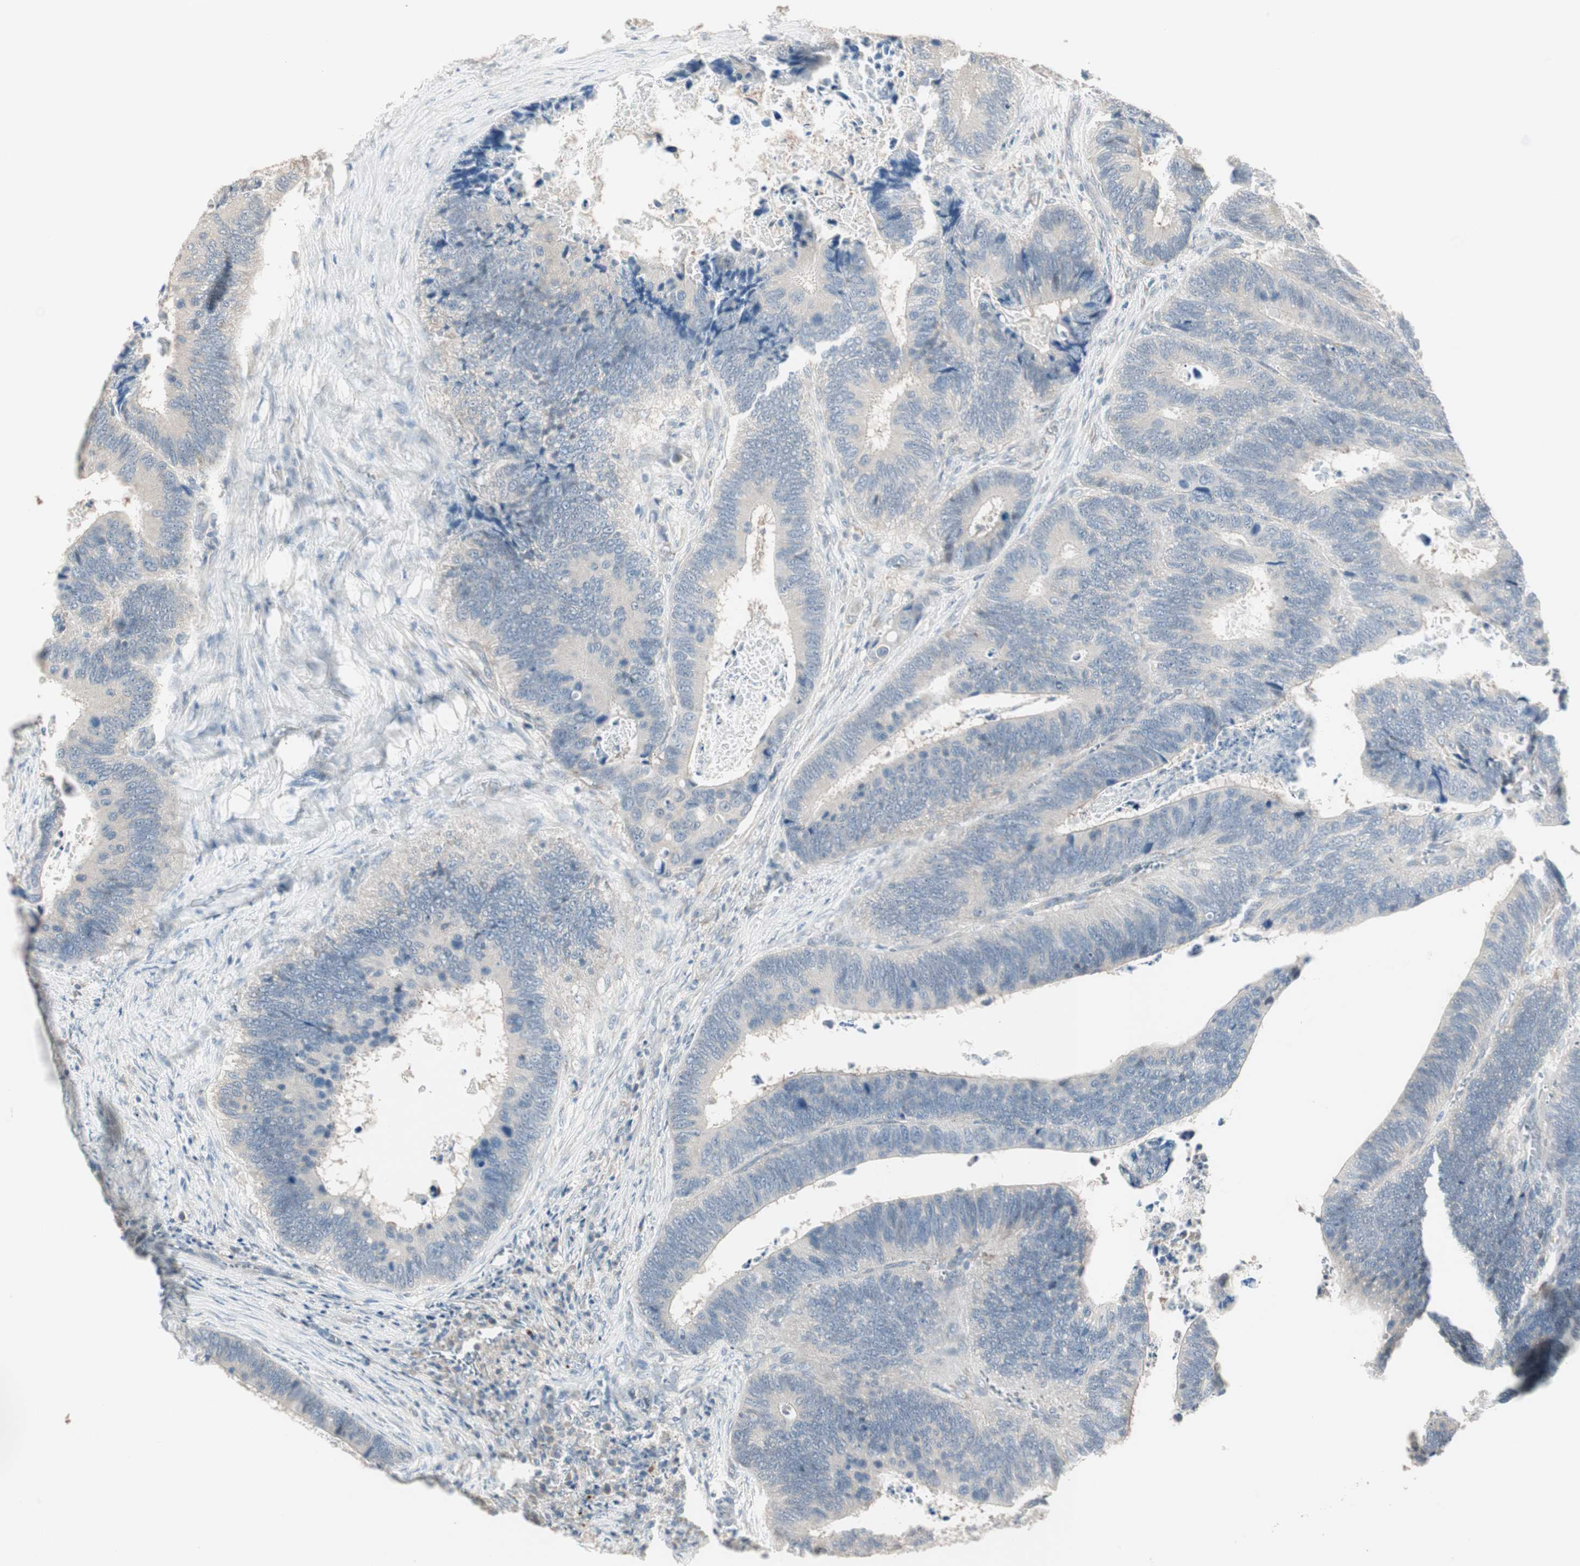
{"staining": {"intensity": "negative", "quantity": "none", "location": "none"}, "tissue": "colorectal cancer", "cell_type": "Tumor cells", "image_type": "cancer", "snomed": [{"axis": "morphology", "description": "Adenocarcinoma, NOS"}, {"axis": "topography", "description": "Colon"}], "caption": "Adenocarcinoma (colorectal) was stained to show a protein in brown. There is no significant staining in tumor cells. Nuclei are stained in blue.", "gene": "PDZK1", "patient": {"sex": "male", "age": 72}}